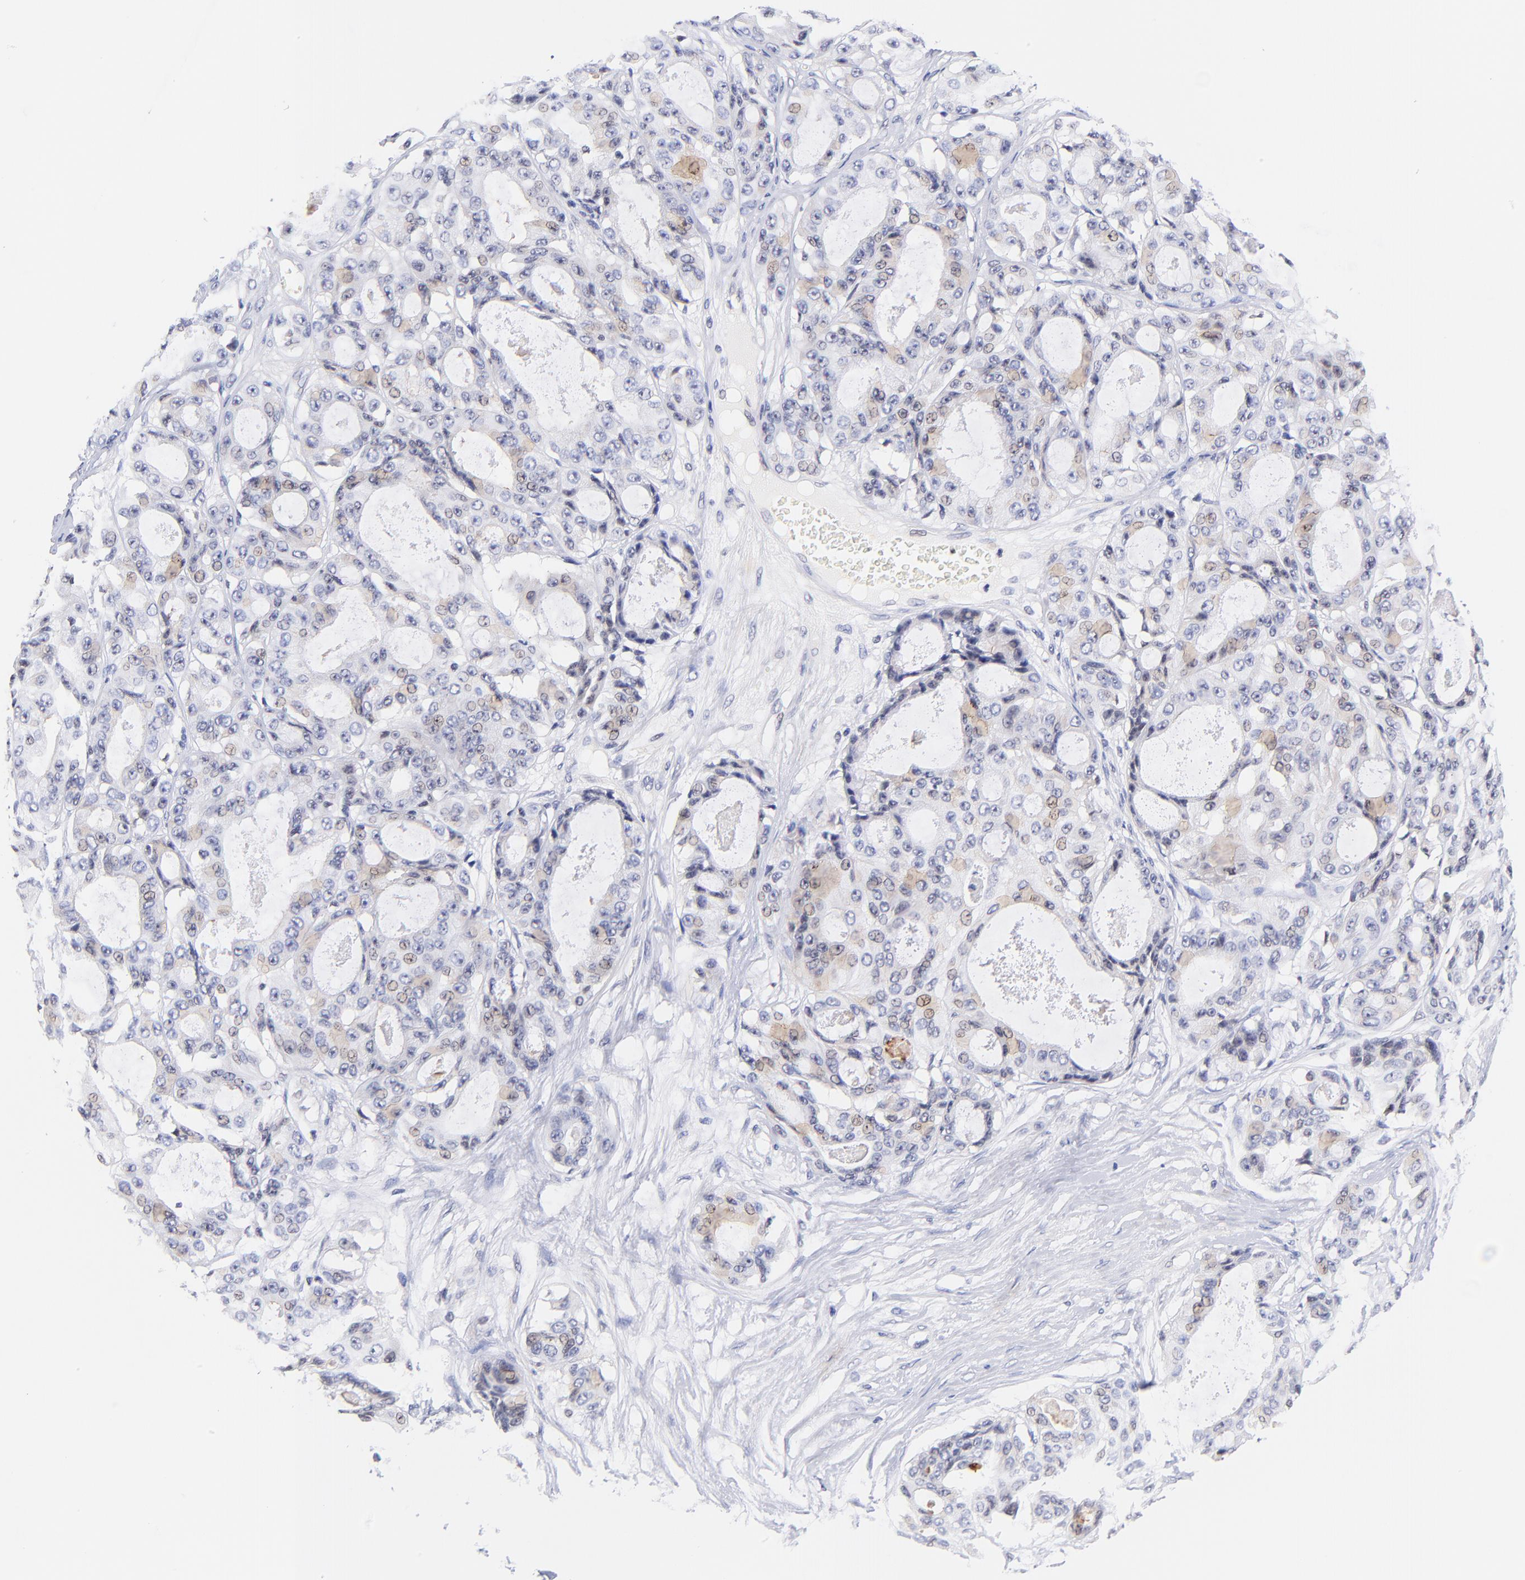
{"staining": {"intensity": "weak", "quantity": "25%-75%", "location": "nuclear"}, "tissue": "ovarian cancer", "cell_type": "Tumor cells", "image_type": "cancer", "snomed": [{"axis": "morphology", "description": "Carcinoma, endometroid"}, {"axis": "topography", "description": "Ovary"}], "caption": "Ovarian cancer (endometroid carcinoma) stained with immunohistochemistry shows weak nuclear staining in approximately 25%-75% of tumor cells.", "gene": "MIDEAS", "patient": {"sex": "female", "age": 61}}